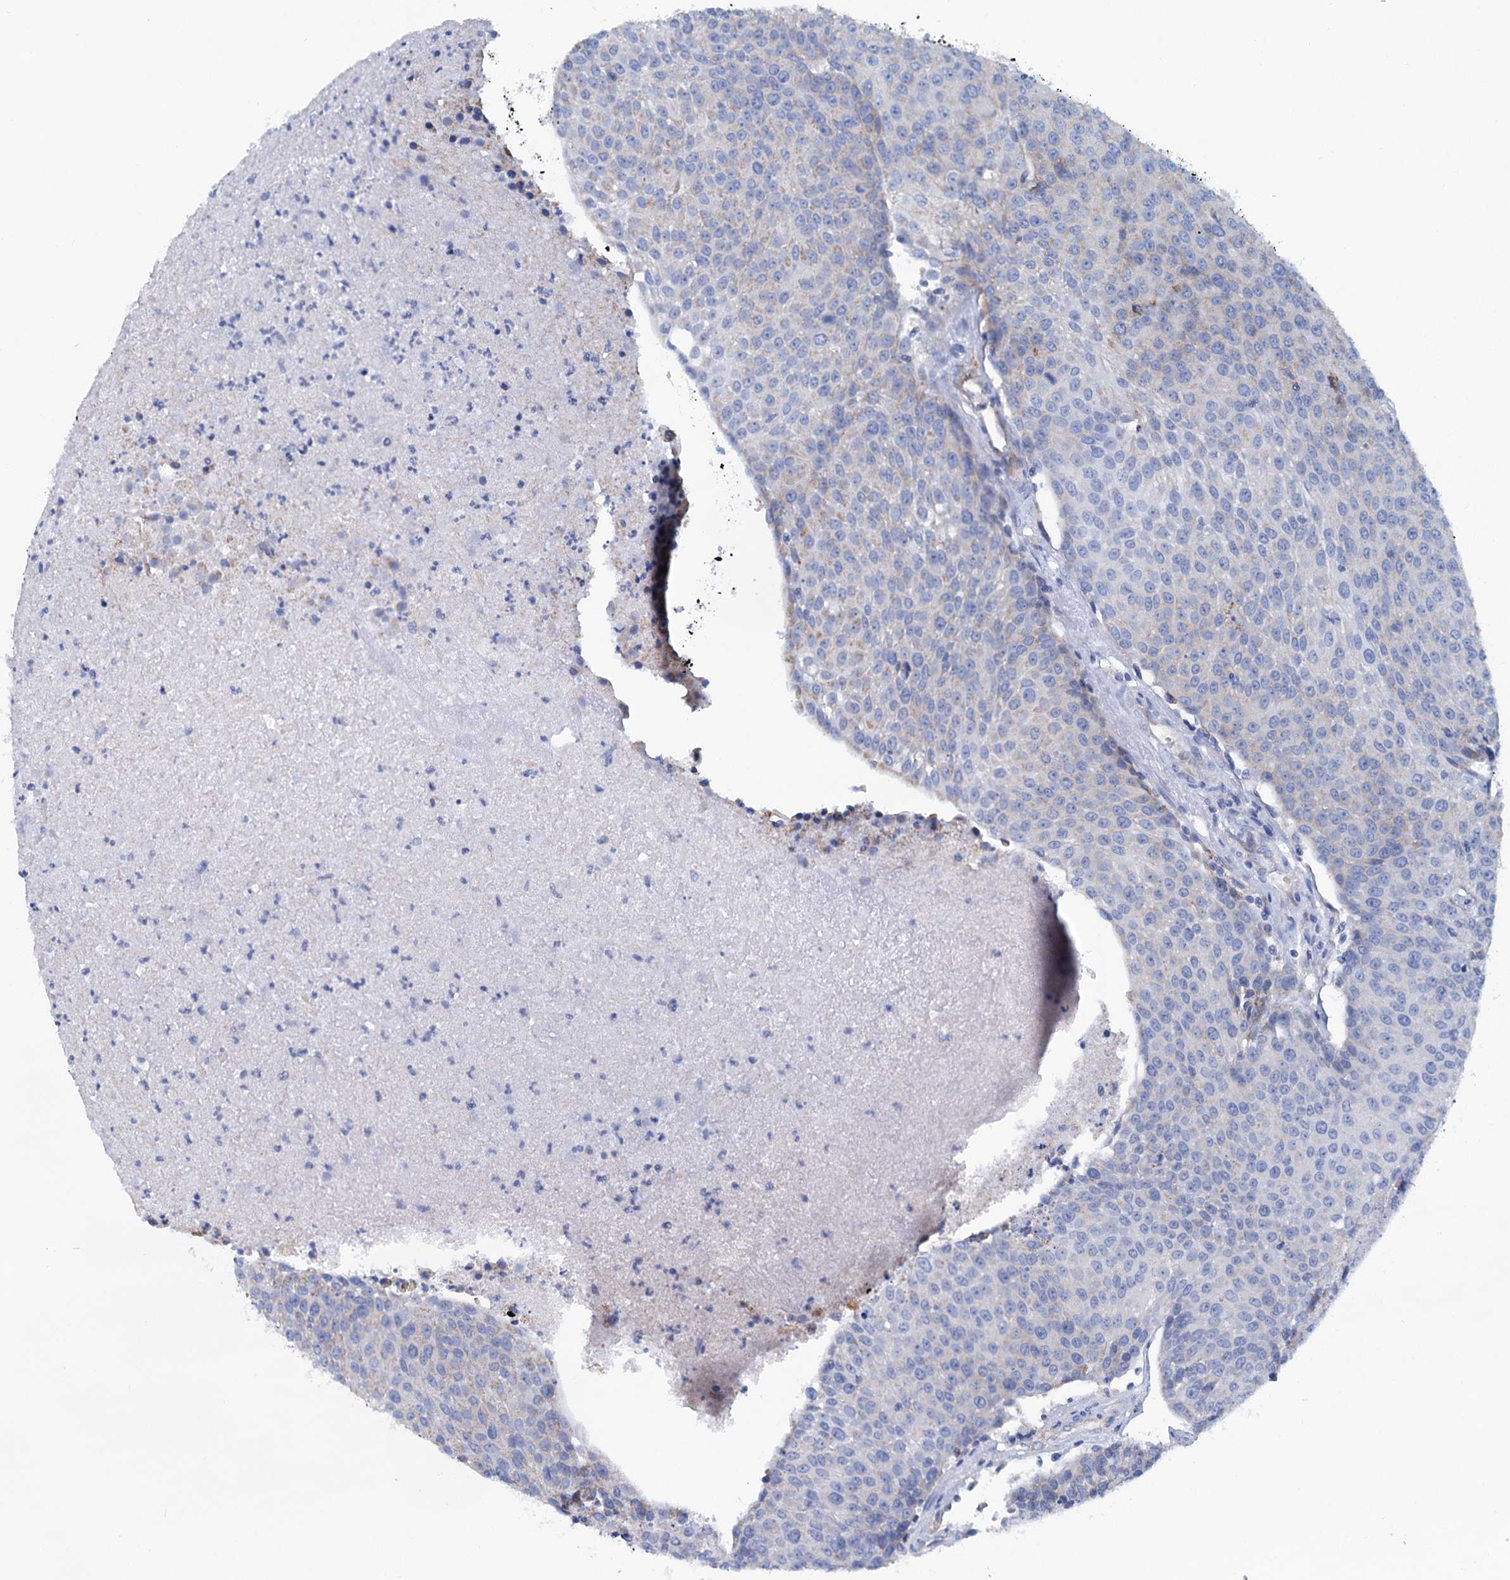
{"staining": {"intensity": "negative", "quantity": "none", "location": "none"}, "tissue": "urothelial cancer", "cell_type": "Tumor cells", "image_type": "cancer", "snomed": [{"axis": "morphology", "description": "Urothelial carcinoma, High grade"}, {"axis": "topography", "description": "Urinary bladder"}], "caption": "Urothelial cancer was stained to show a protein in brown. There is no significant positivity in tumor cells. (DAB (3,3'-diaminobenzidine) IHC, high magnification).", "gene": "SLC1A3", "patient": {"sex": "female", "age": 85}}